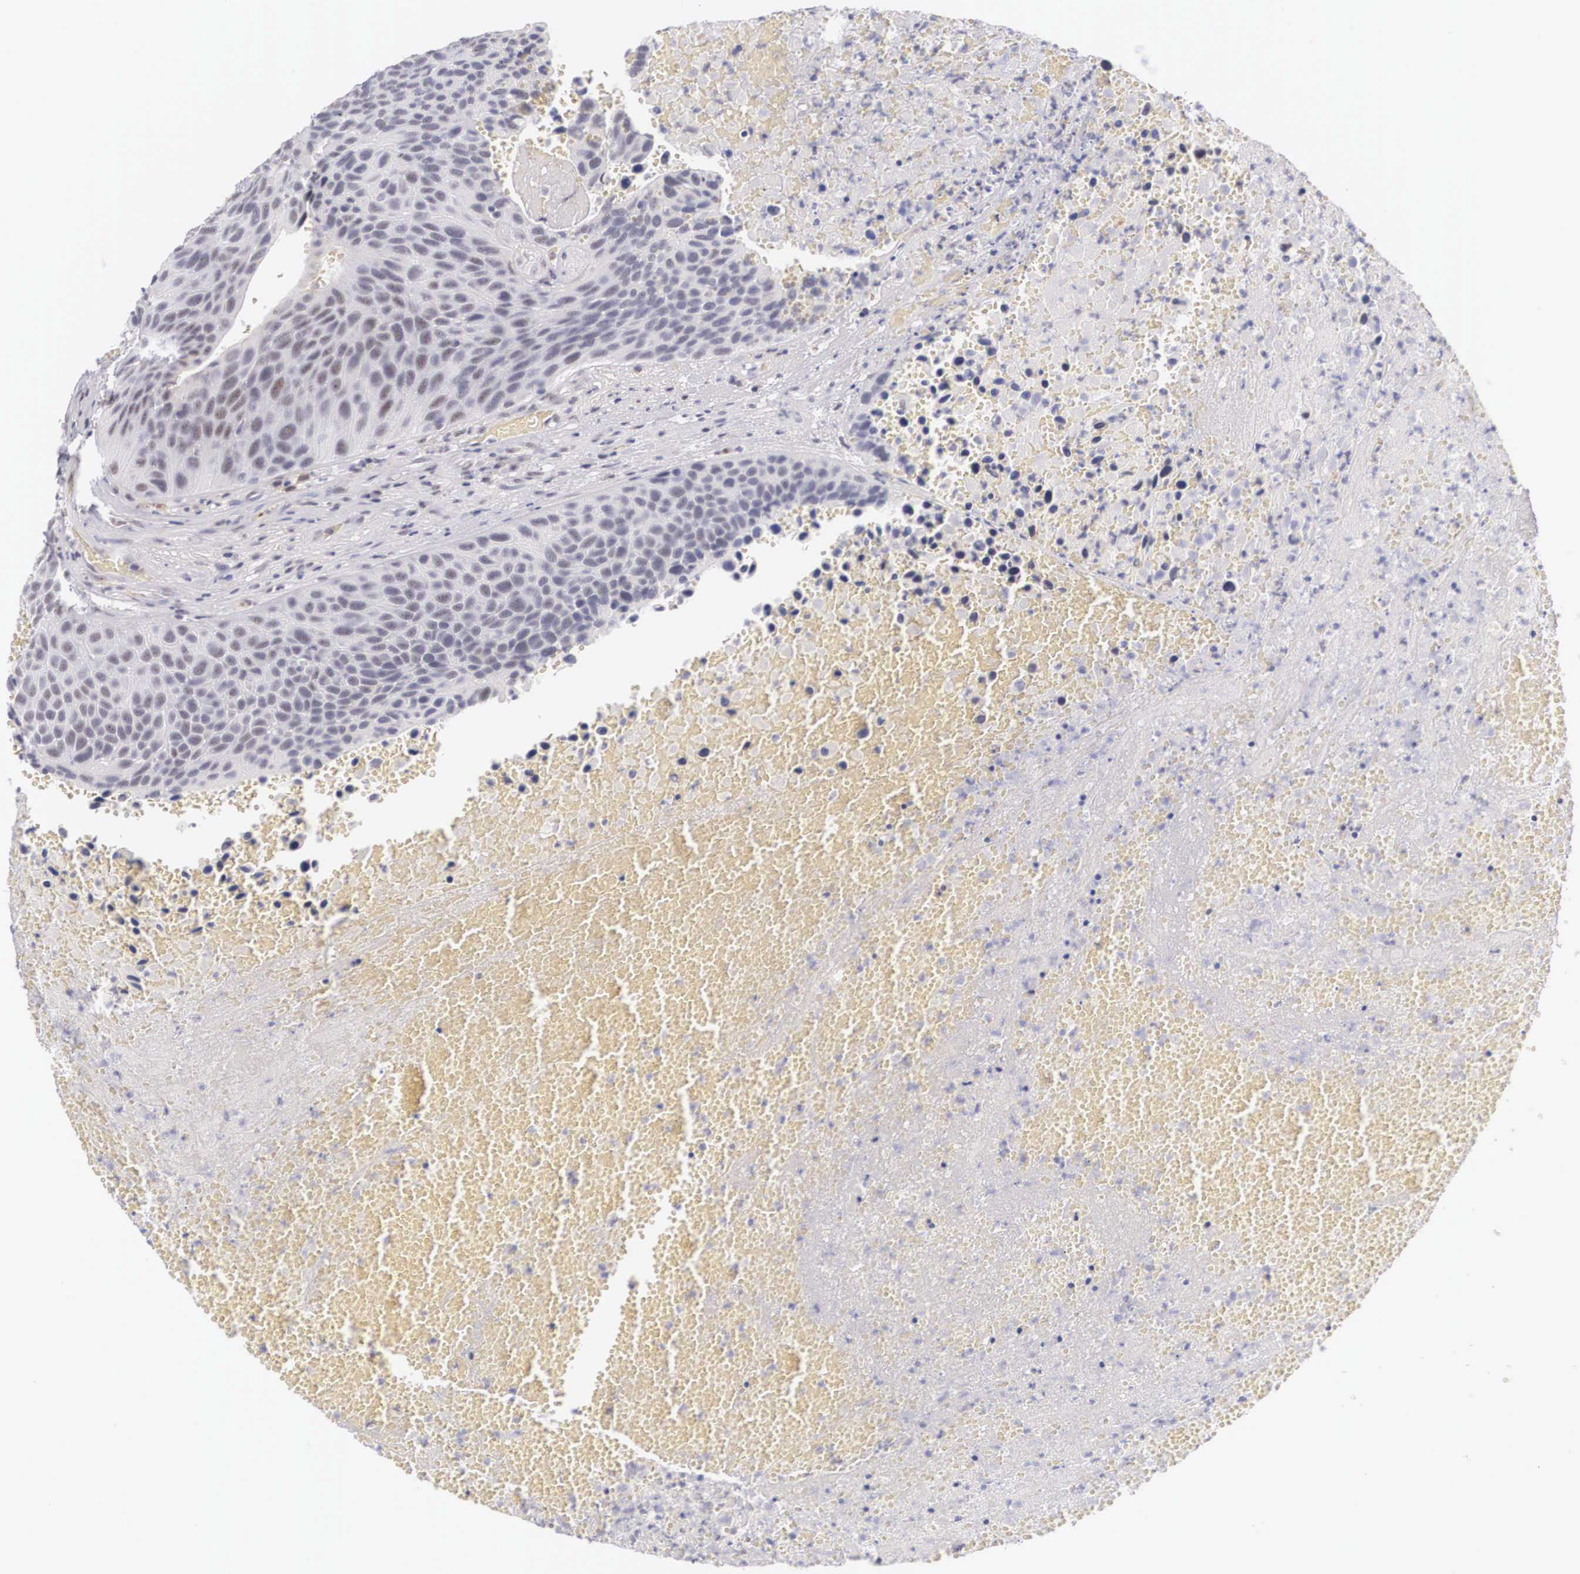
{"staining": {"intensity": "negative", "quantity": "none", "location": "none"}, "tissue": "urothelial cancer", "cell_type": "Tumor cells", "image_type": "cancer", "snomed": [{"axis": "morphology", "description": "Urothelial carcinoma, High grade"}, {"axis": "topography", "description": "Urinary bladder"}], "caption": "An IHC image of urothelial cancer is shown. There is no staining in tumor cells of urothelial cancer.", "gene": "FAM47A", "patient": {"sex": "male", "age": 66}}